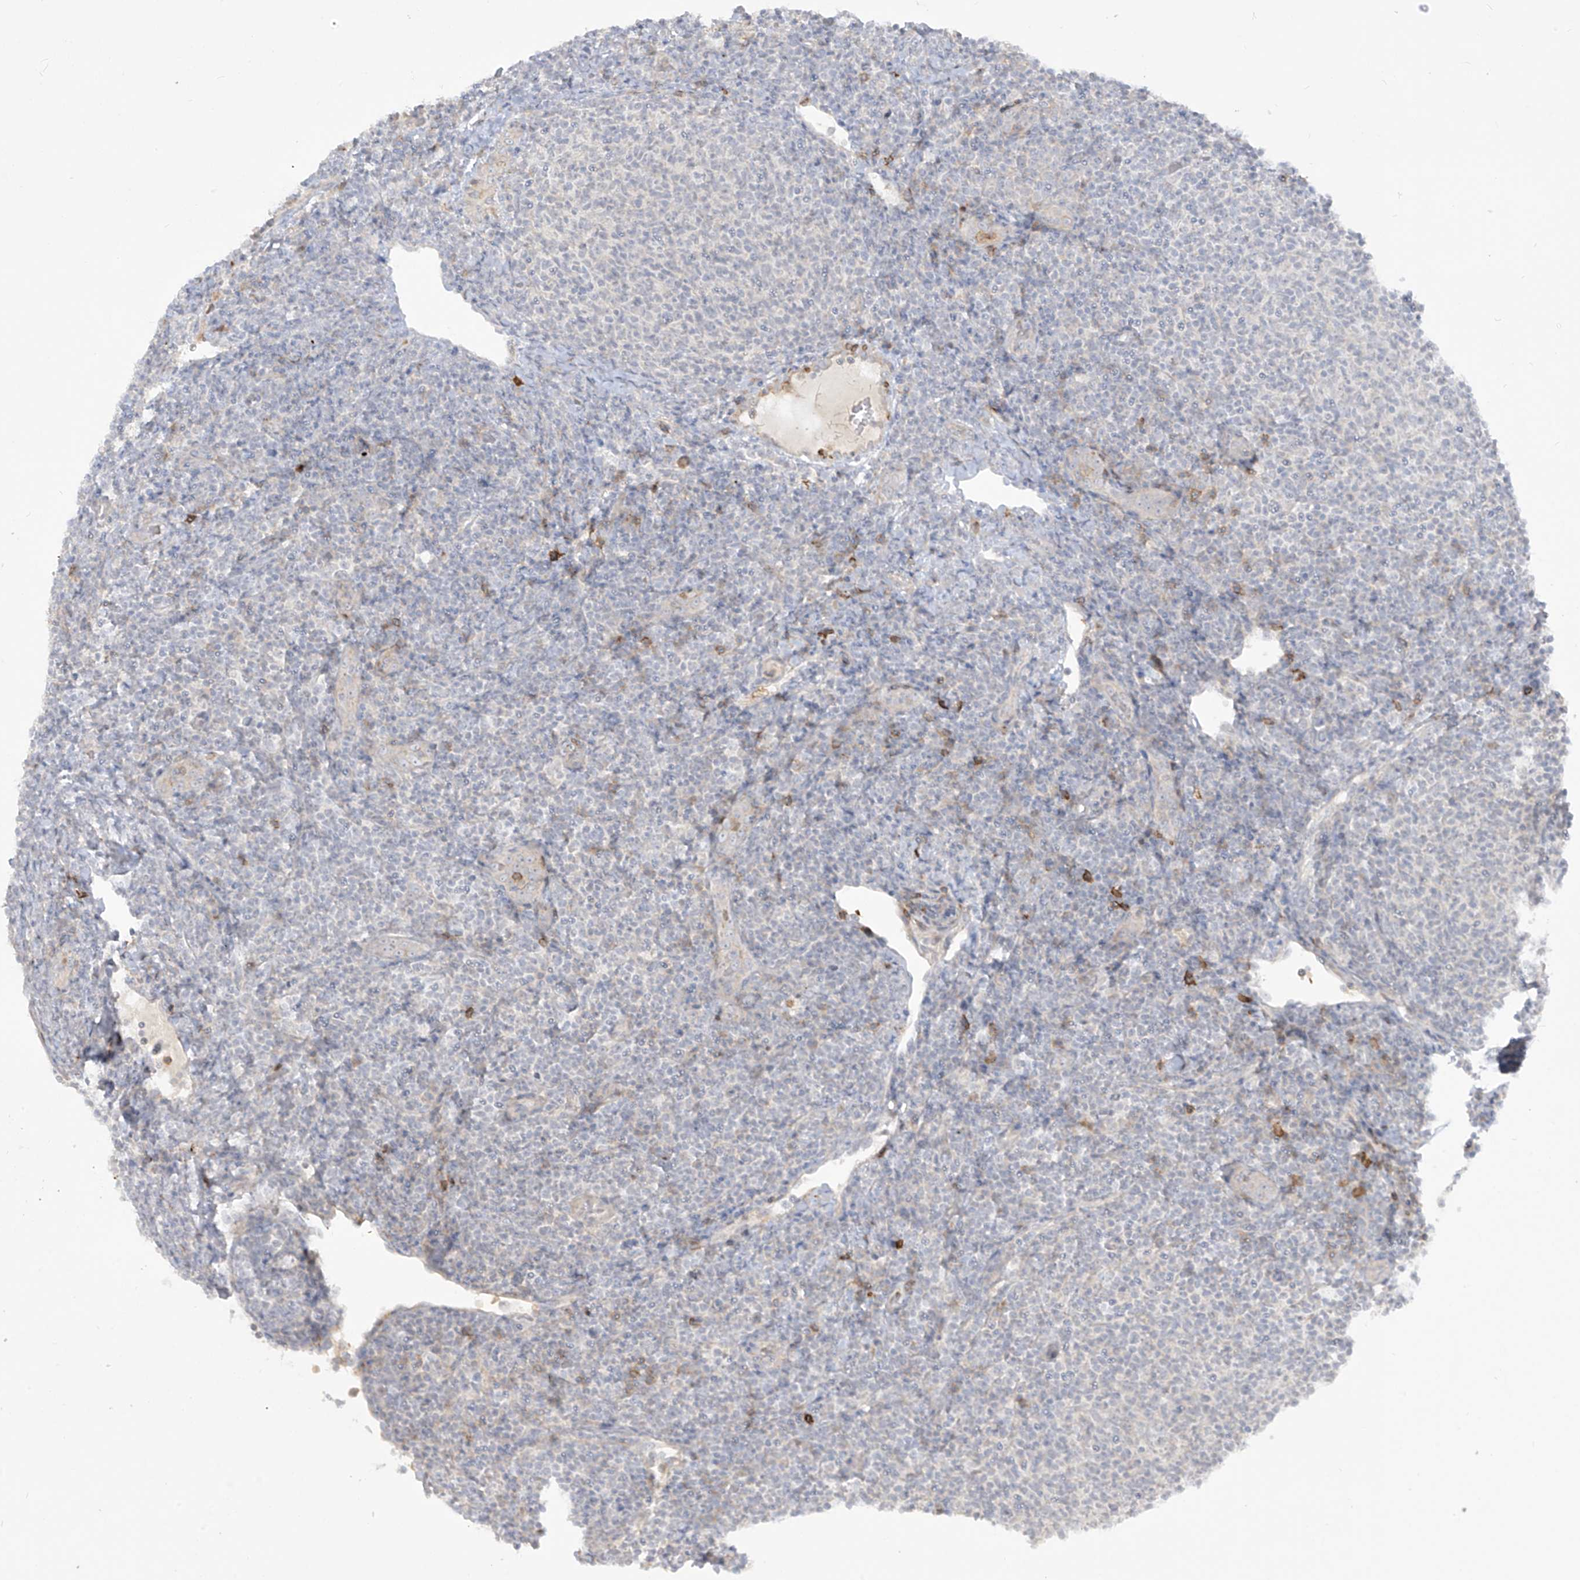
{"staining": {"intensity": "negative", "quantity": "none", "location": "none"}, "tissue": "lymphoma", "cell_type": "Tumor cells", "image_type": "cancer", "snomed": [{"axis": "morphology", "description": "Malignant lymphoma, non-Hodgkin's type, Low grade"}, {"axis": "topography", "description": "Lymph node"}], "caption": "There is no significant positivity in tumor cells of malignant lymphoma, non-Hodgkin's type (low-grade).", "gene": "NOTO", "patient": {"sex": "male", "age": 66}}